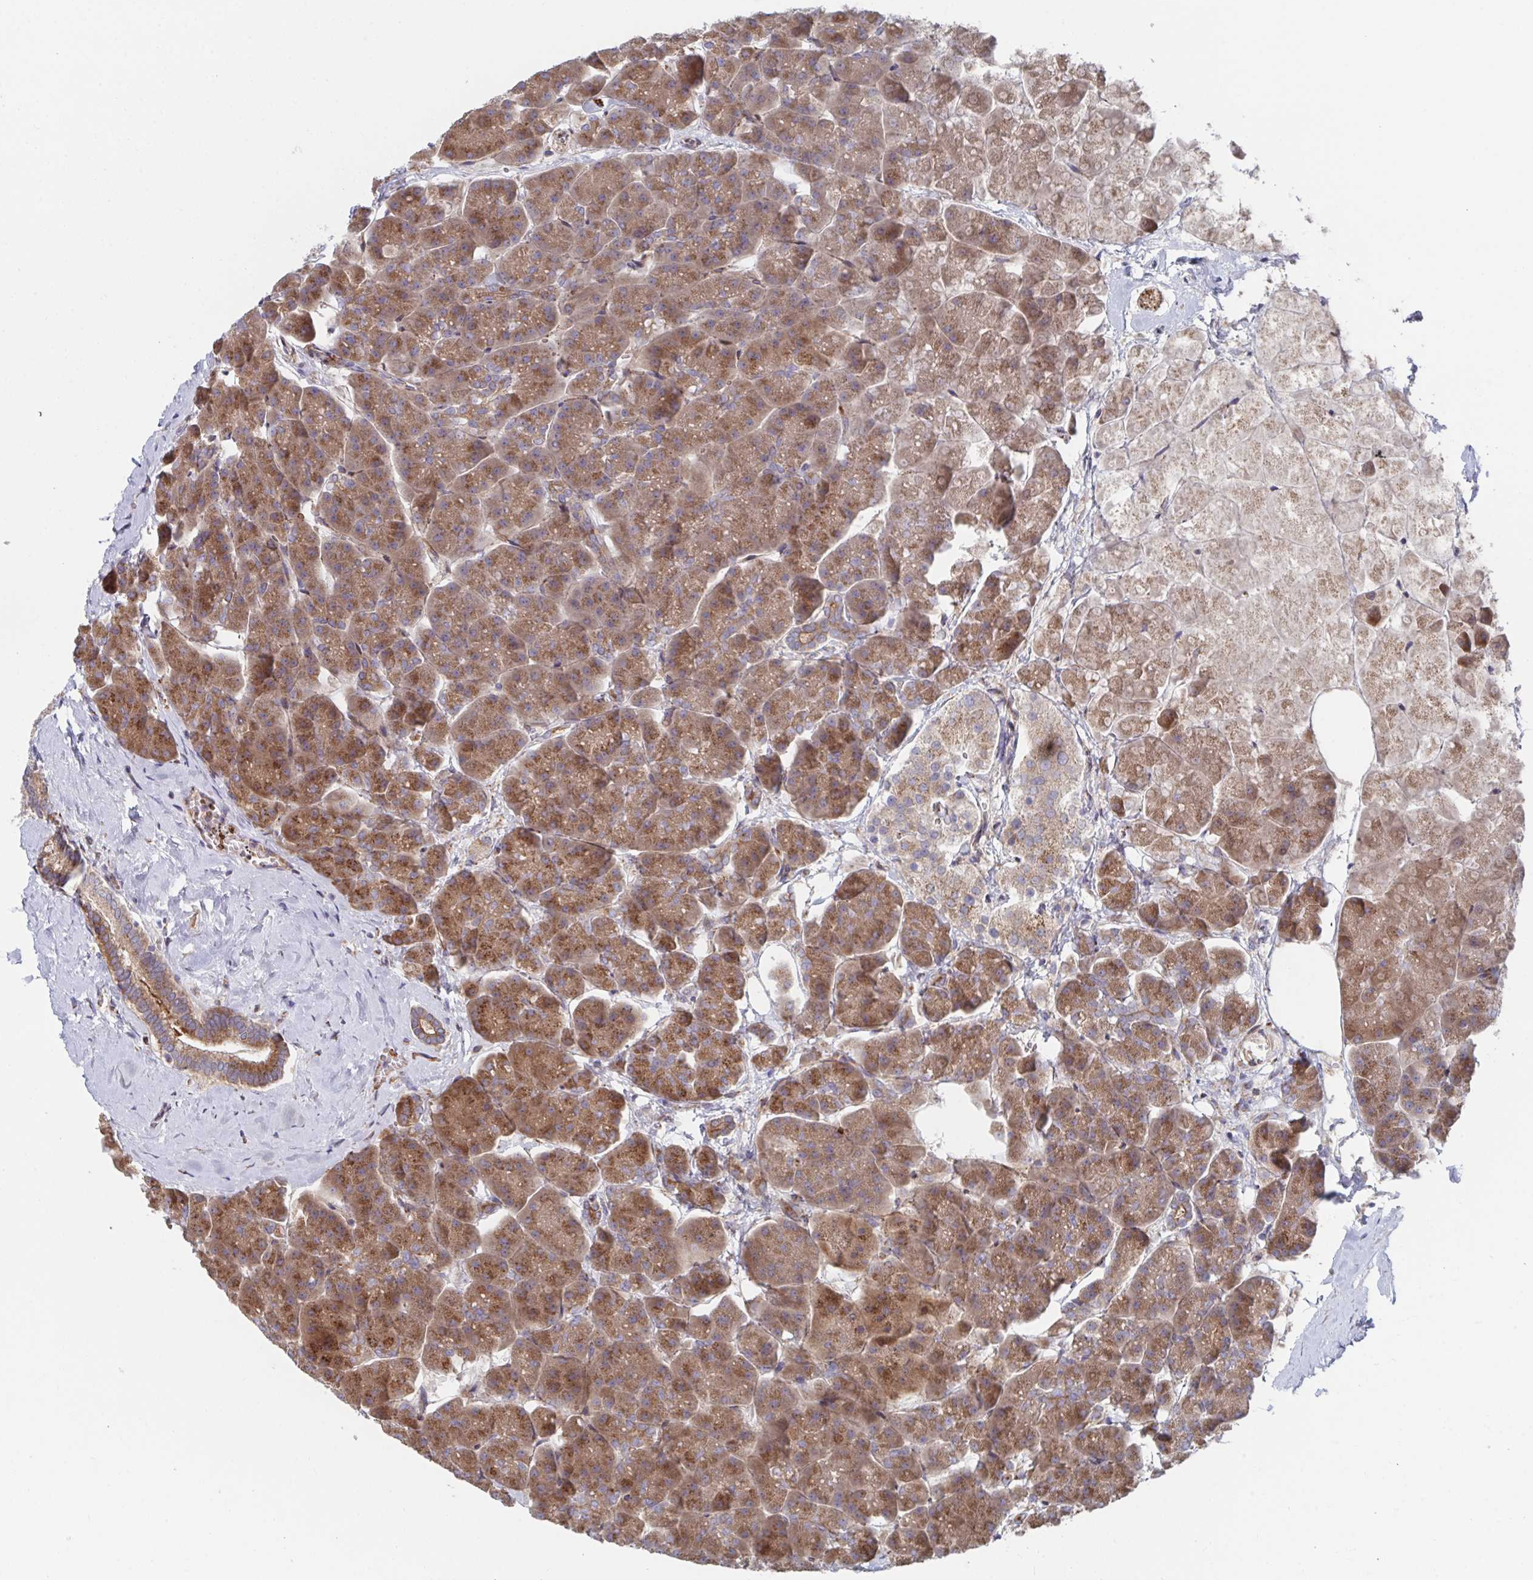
{"staining": {"intensity": "strong", "quantity": ">75%", "location": "cytoplasmic/membranous"}, "tissue": "pancreas", "cell_type": "Exocrine glandular cells", "image_type": "normal", "snomed": [{"axis": "morphology", "description": "Normal tissue, NOS"}, {"axis": "topography", "description": "Pancreas"}, {"axis": "topography", "description": "Peripheral nerve tissue"}], "caption": "Protein analysis of unremarkable pancreas shows strong cytoplasmic/membranous expression in approximately >75% of exocrine glandular cells.", "gene": "FJX1", "patient": {"sex": "male", "age": 54}}